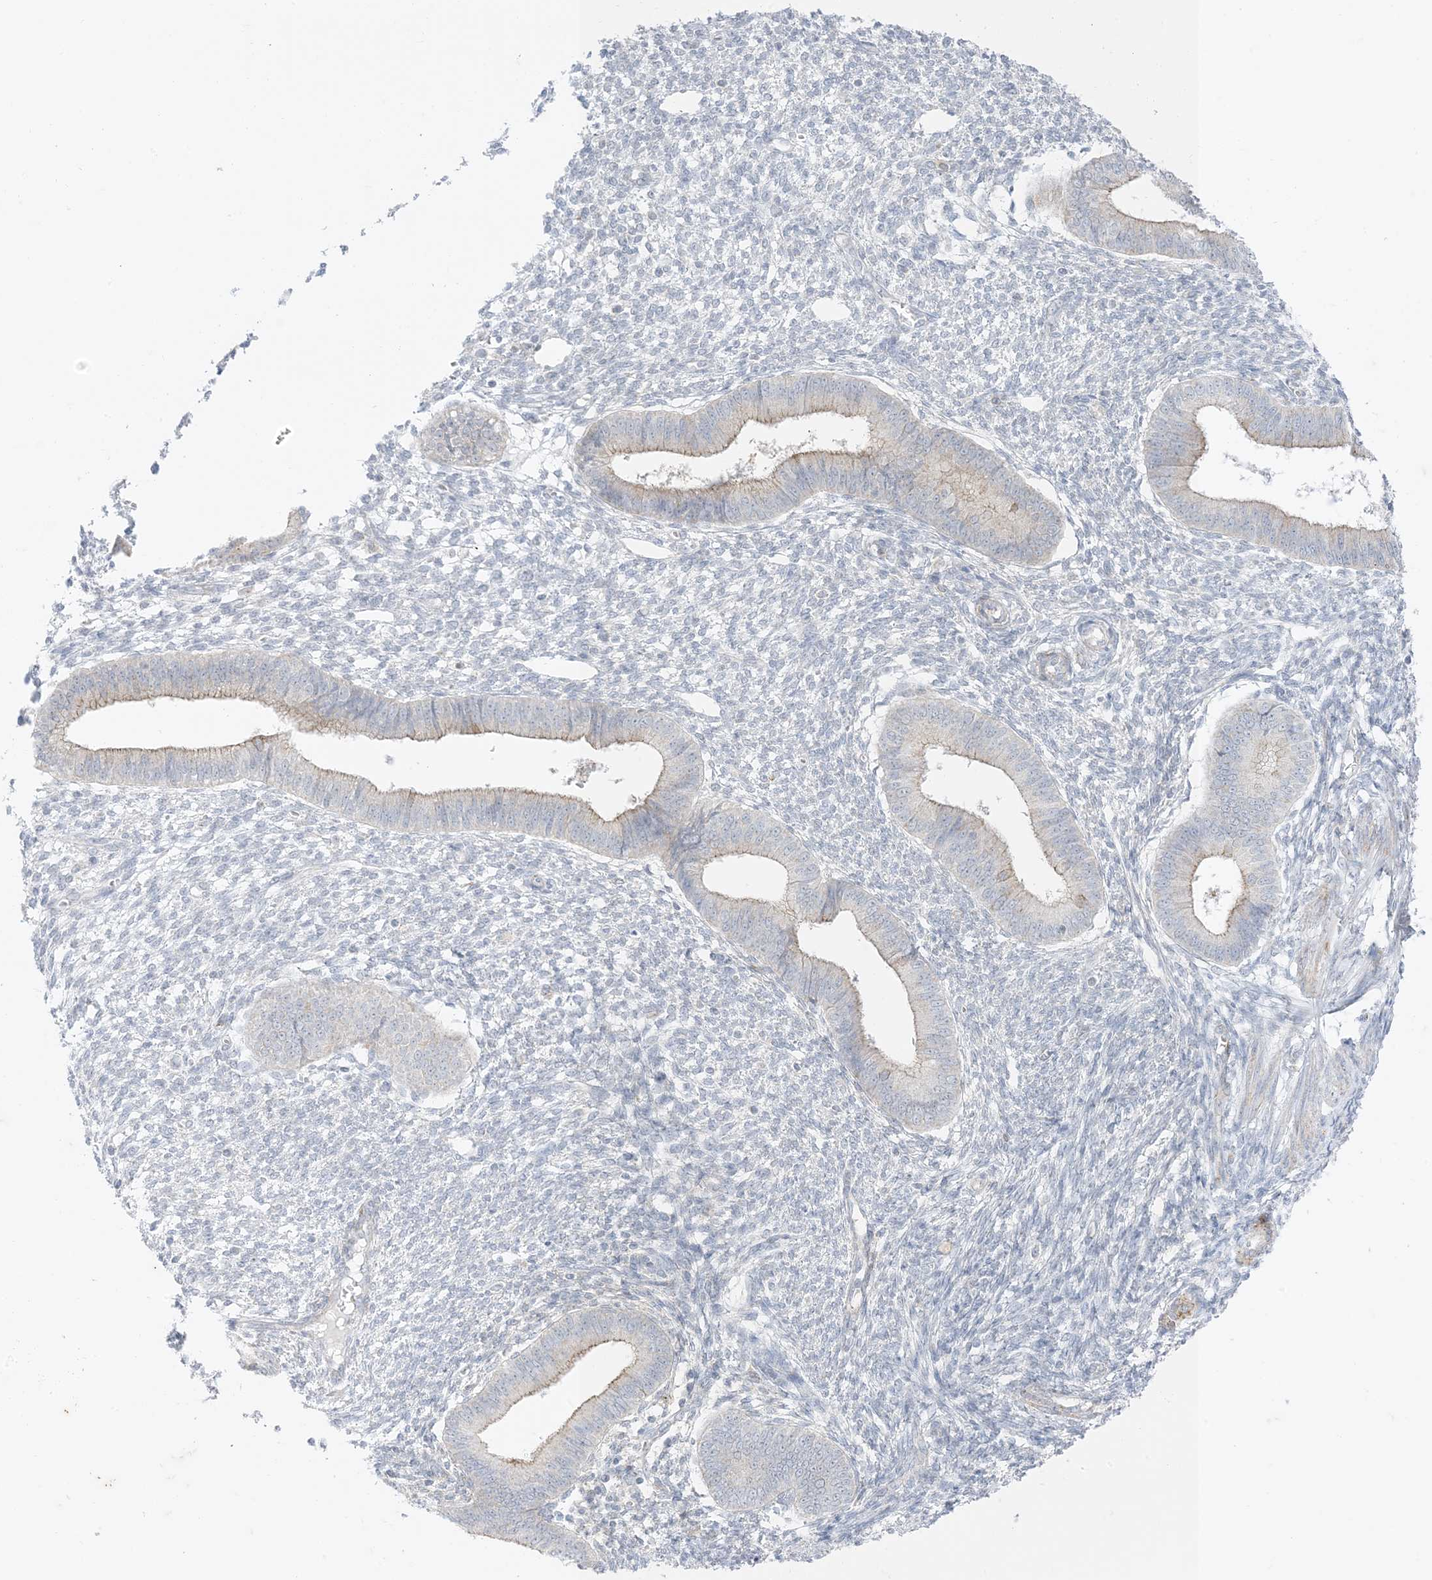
{"staining": {"intensity": "negative", "quantity": "none", "location": "none"}, "tissue": "endometrium", "cell_type": "Cells in endometrial stroma", "image_type": "normal", "snomed": [{"axis": "morphology", "description": "Normal tissue, NOS"}, {"axis": "topography", "description": "Endometrium"}], "caption": "Immunohistochemistry micrograph of normal human endometrium stained for a protein (brown), which displays no expression in cells in endometrial stroma. (DAB (3,3'-diaminobenzidine) immunohistochemistry (IHC) visualized using brightfield microscopy, high magnification).", "gene": "RAC1", "patient": {"sex": "female", "age": 46}}